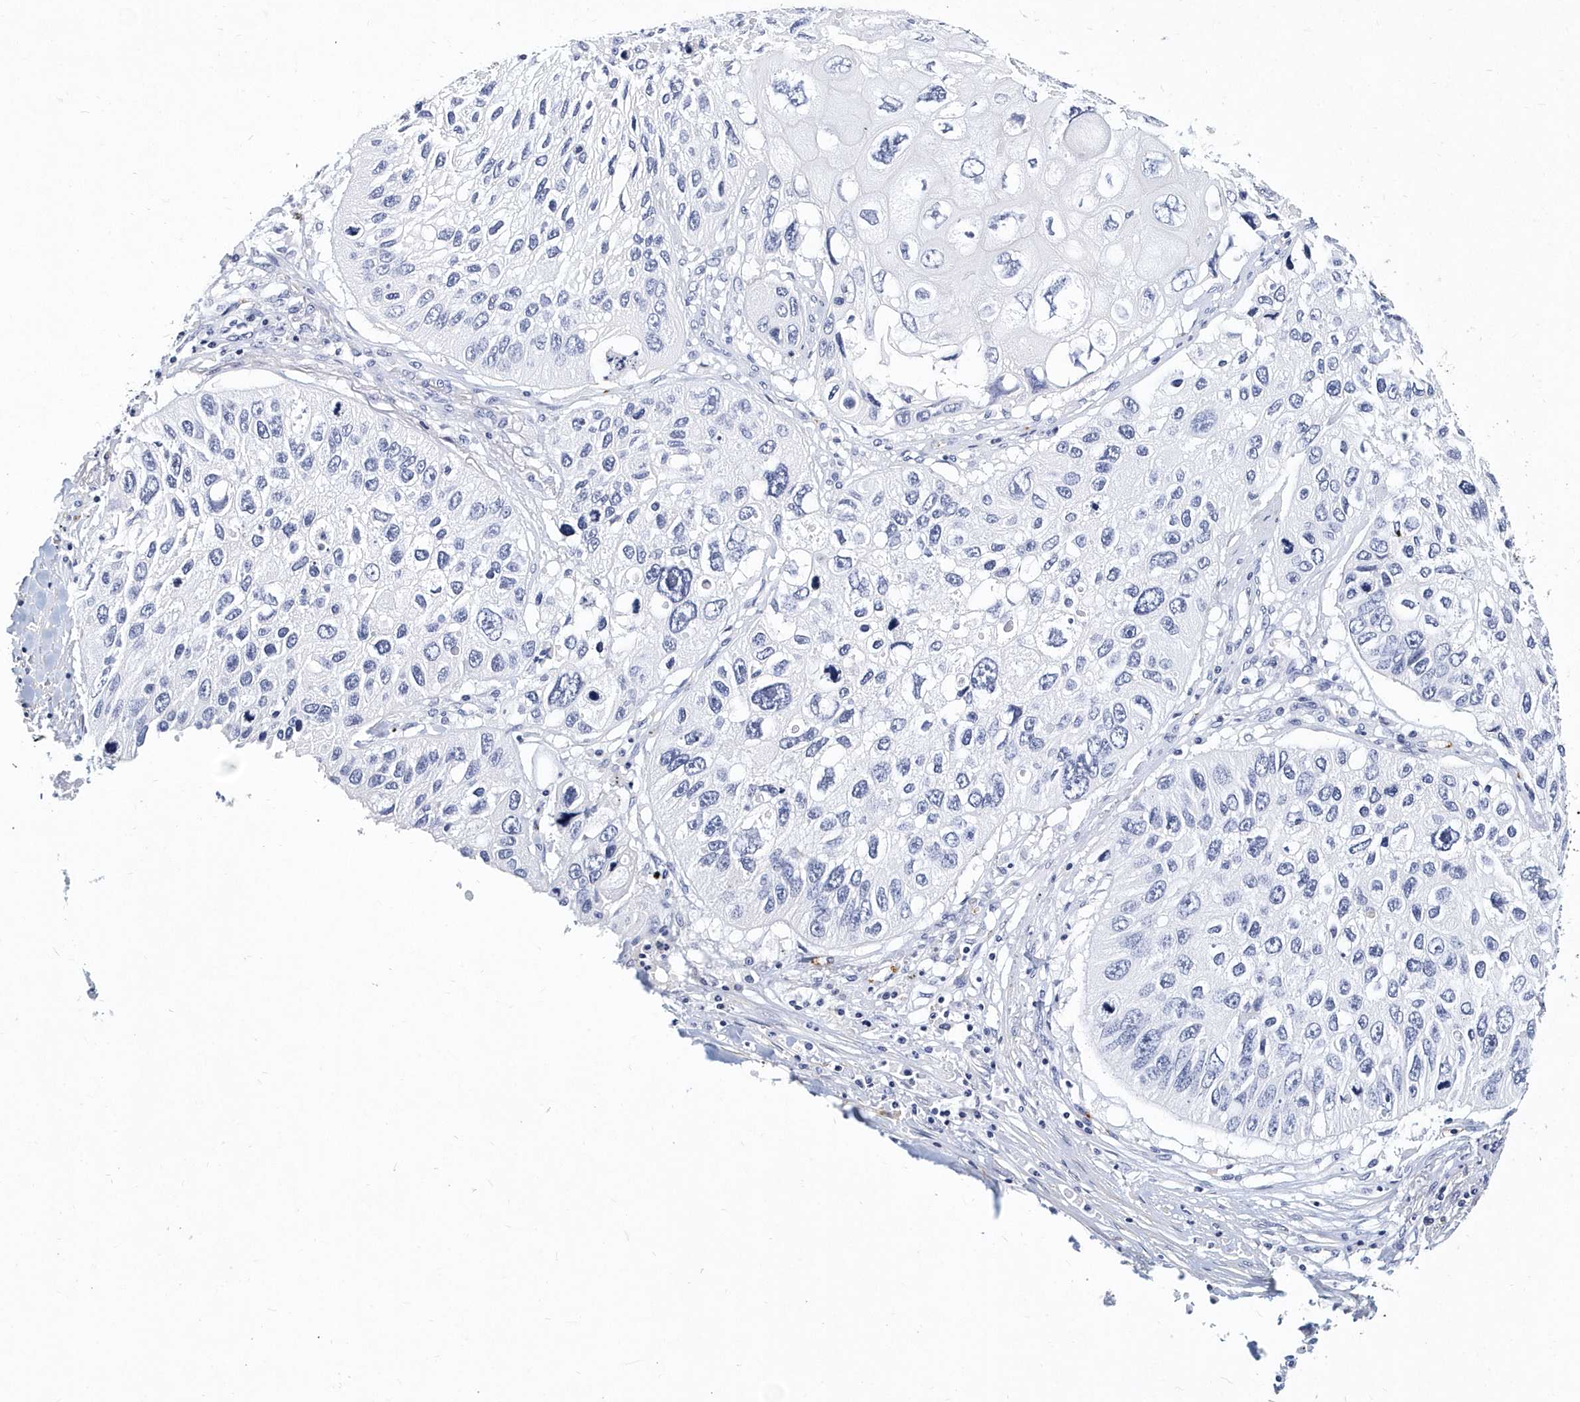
{"staining": {"intensity": "negative", "quantity": "none", "location": "none"}, "tissue": "lung cancer", "cell_type": "Tumor cells", "image_type": "cancer", "snomed": [{"axis": "morphology", "description": "Squamous cell carcinoma, NOS"}, {"axis": "topography", "description": "Lung"}], "caption": "Immunohistochemistry (IHC) of lung squamous cell carcinoma reveals no staining in tumor cells.", "gene": "ITGA2B", "patient": {"sex": "male", "age": 61}}